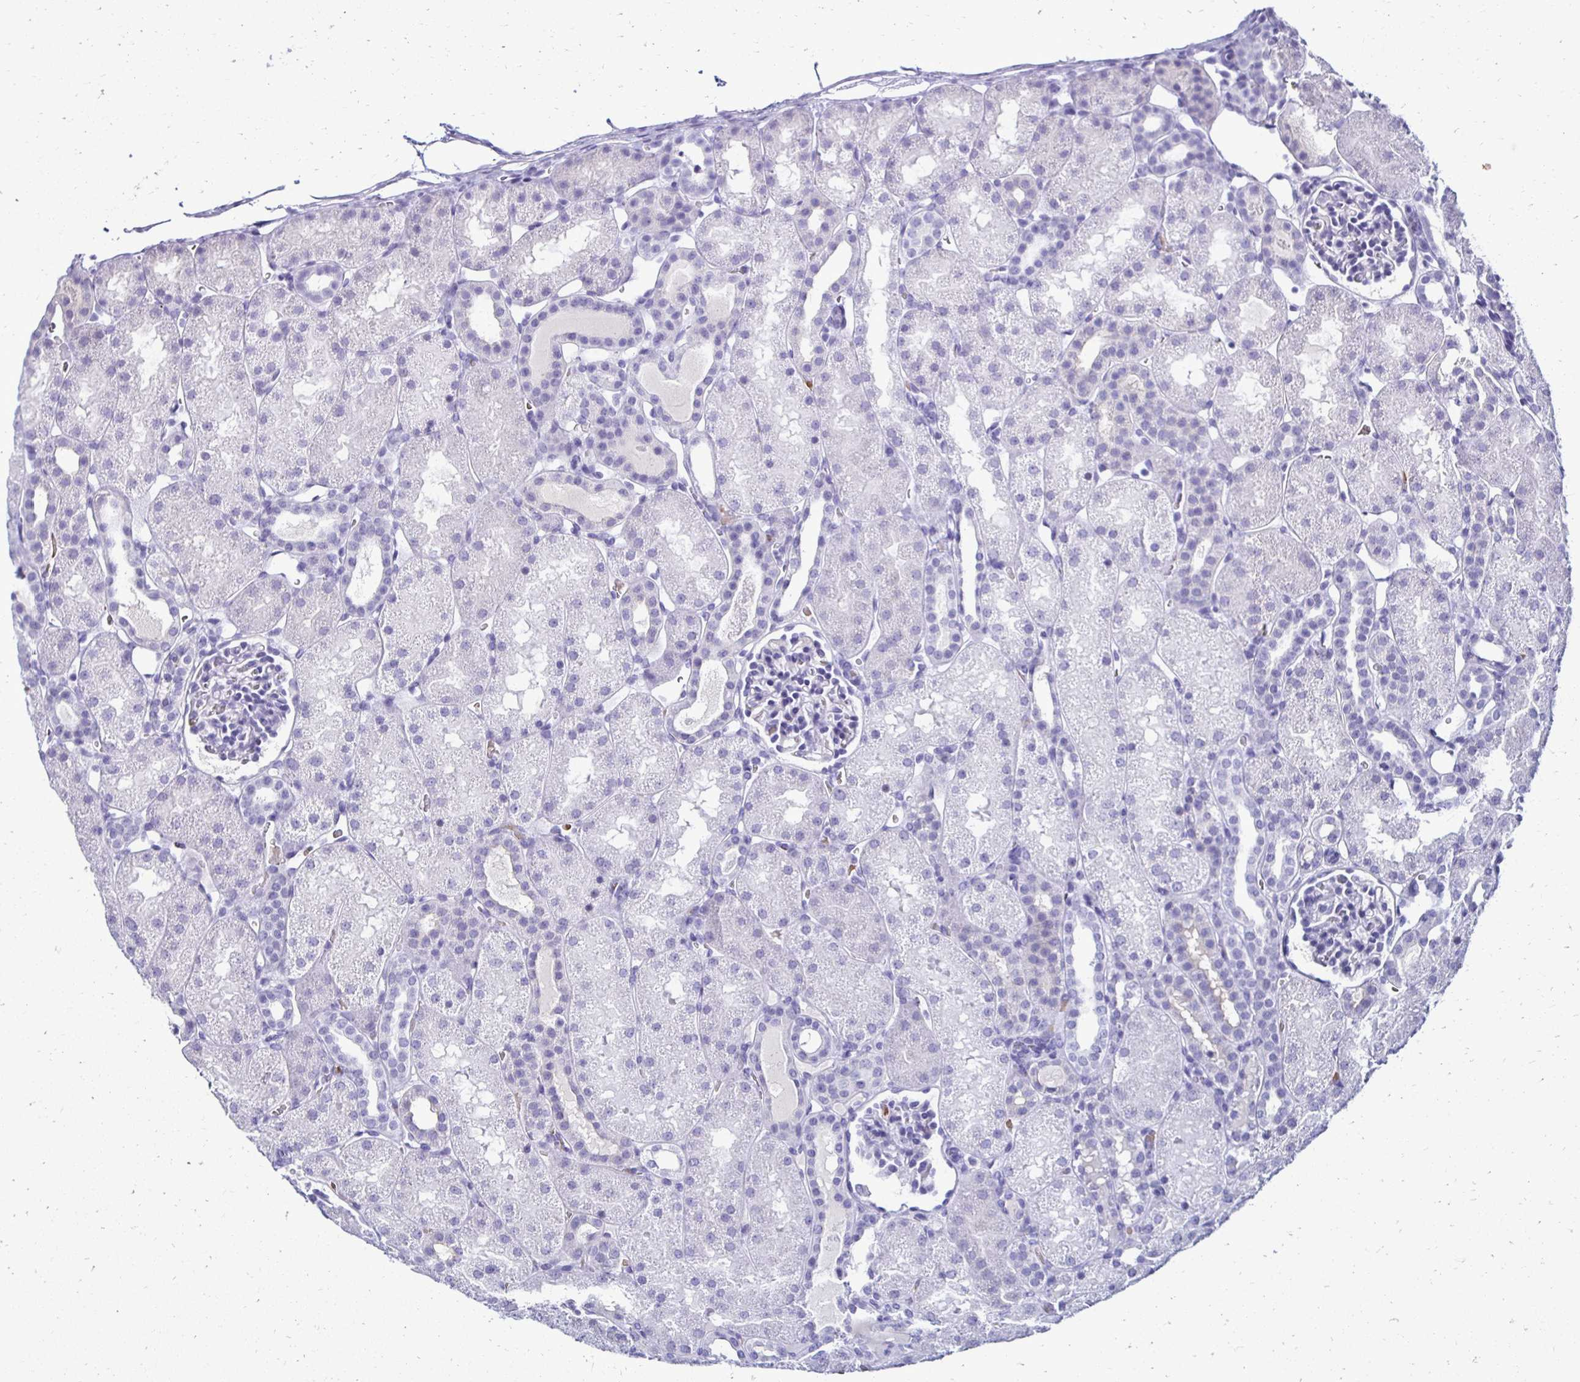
{"staining": {"intensity": "negative", "quantity": "none", "location": "none"}, "tissue": "kidney", "cell_type": "Cells in glomeruli", "image_type": "normal", "snomed": [{"axis": "morphology", "description": "Normal tissue, NOS"}, {"axis": "topography", "description": "Kidney"}], "caption": "Immunohistochemical staining of normal human kidney shows no significant positivity in cells in glomeruli. The staining was performed using DAB (3,3'-diaminobenzidine) to visualize the protein expression in brown, while the nuclei were stained in blue with hematoxylin (Magnification: 20x).", "gene": "RHBDL3", "patient": {"sex": "male", "age": 2}}